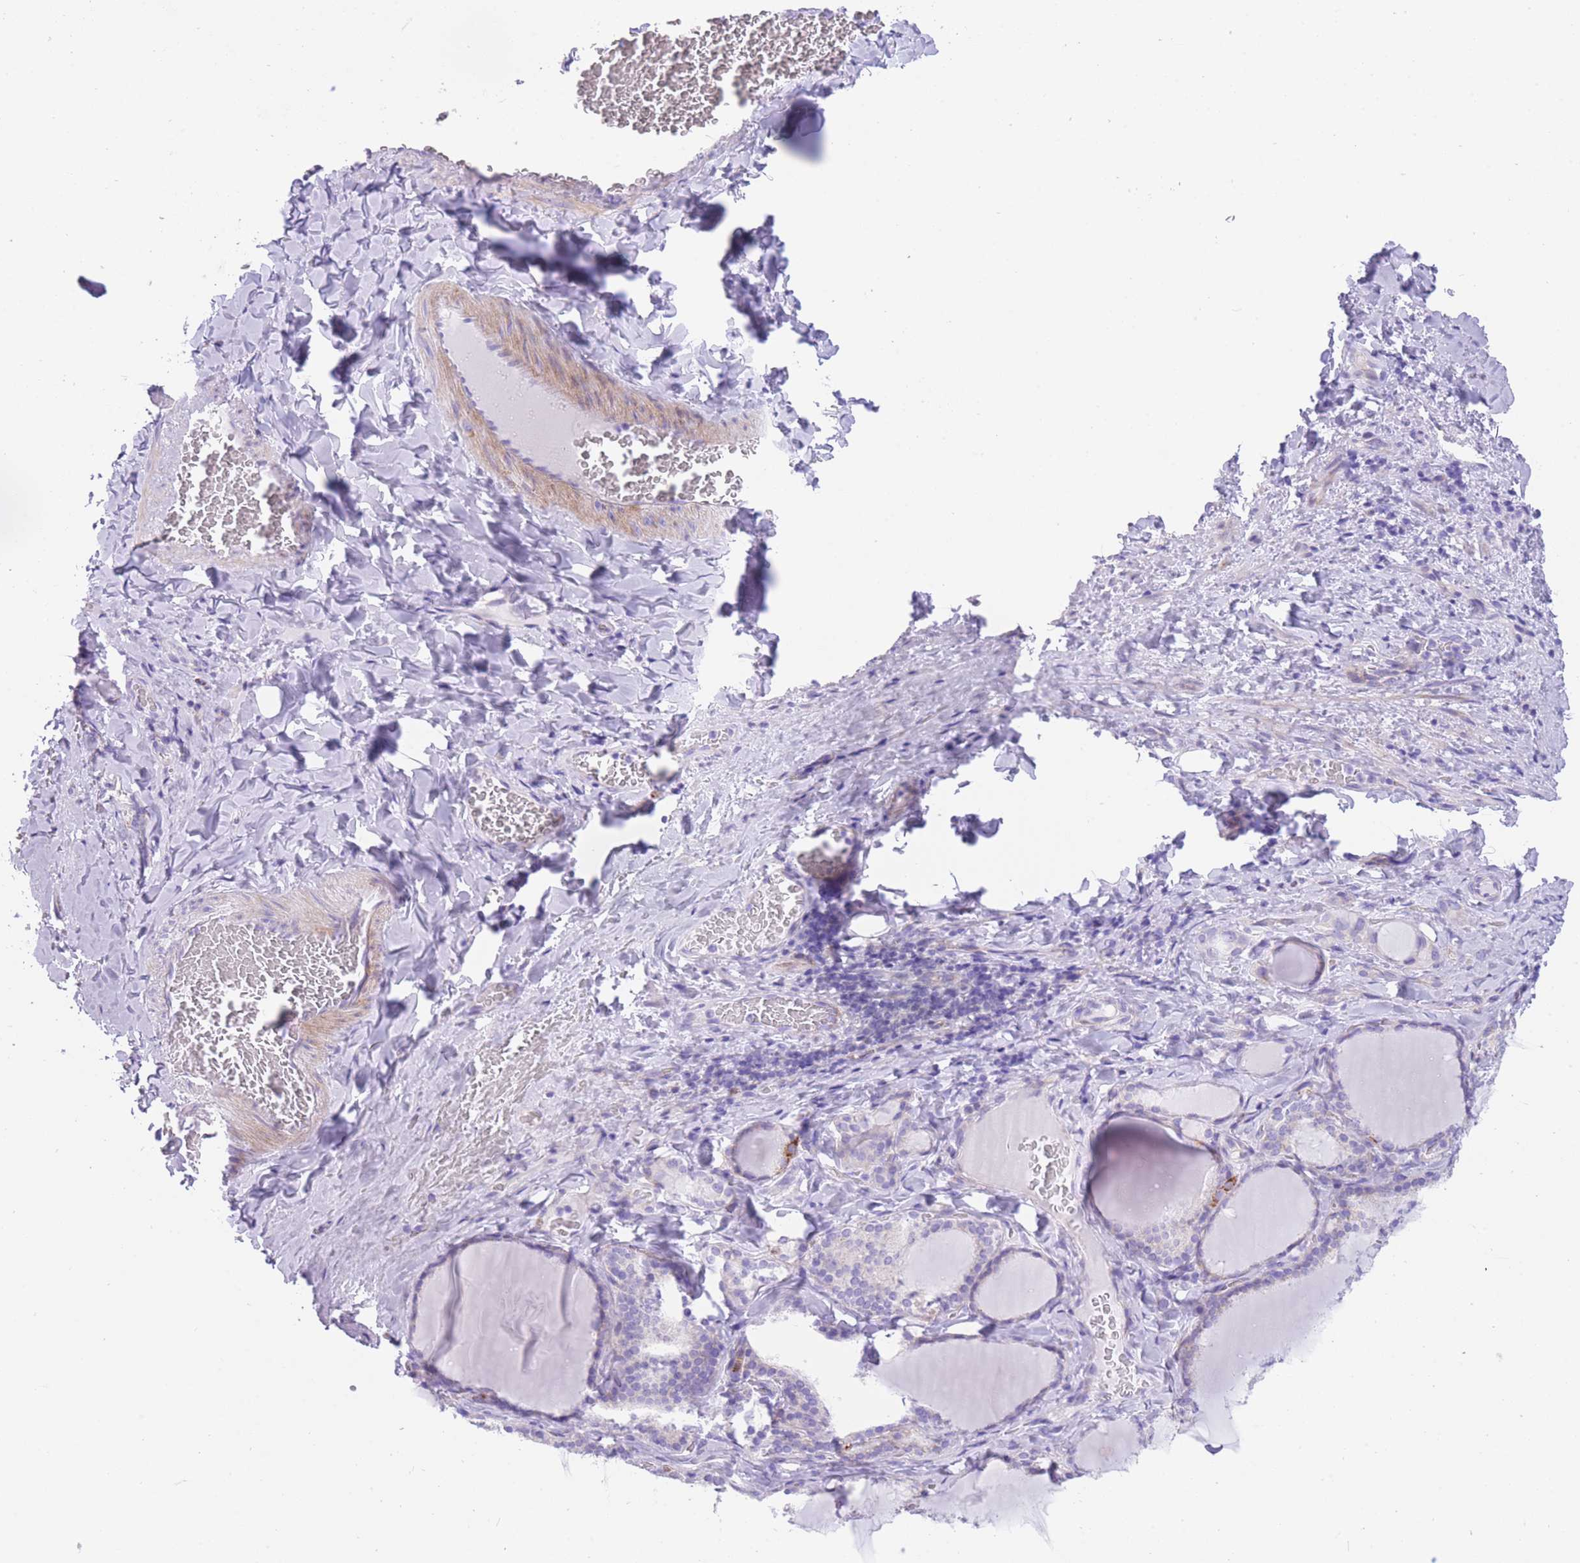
{"staining": {"intensity": "negative", "quantity": "none", "location": "none"}, "tissue": "thyroid gland", "cell_type": "Glandular cells", "image_type": "normal", "snomed": [{"axis": "morphology", "description": "Normal tissue, NOS"}, {"axis": "topography", "description": "Thyroid gland"}], "caption": "Immunohistochemistry (IHC) image of benign thyroid gland: thyroid gland stained with DAB displays no significant protein staining in glandular cells. (Immunohistochemistry (IHC), brightfield microscopy, high magnification).", "gene": "QTRT1", "patient": {"sex": "female", "age": 31}}